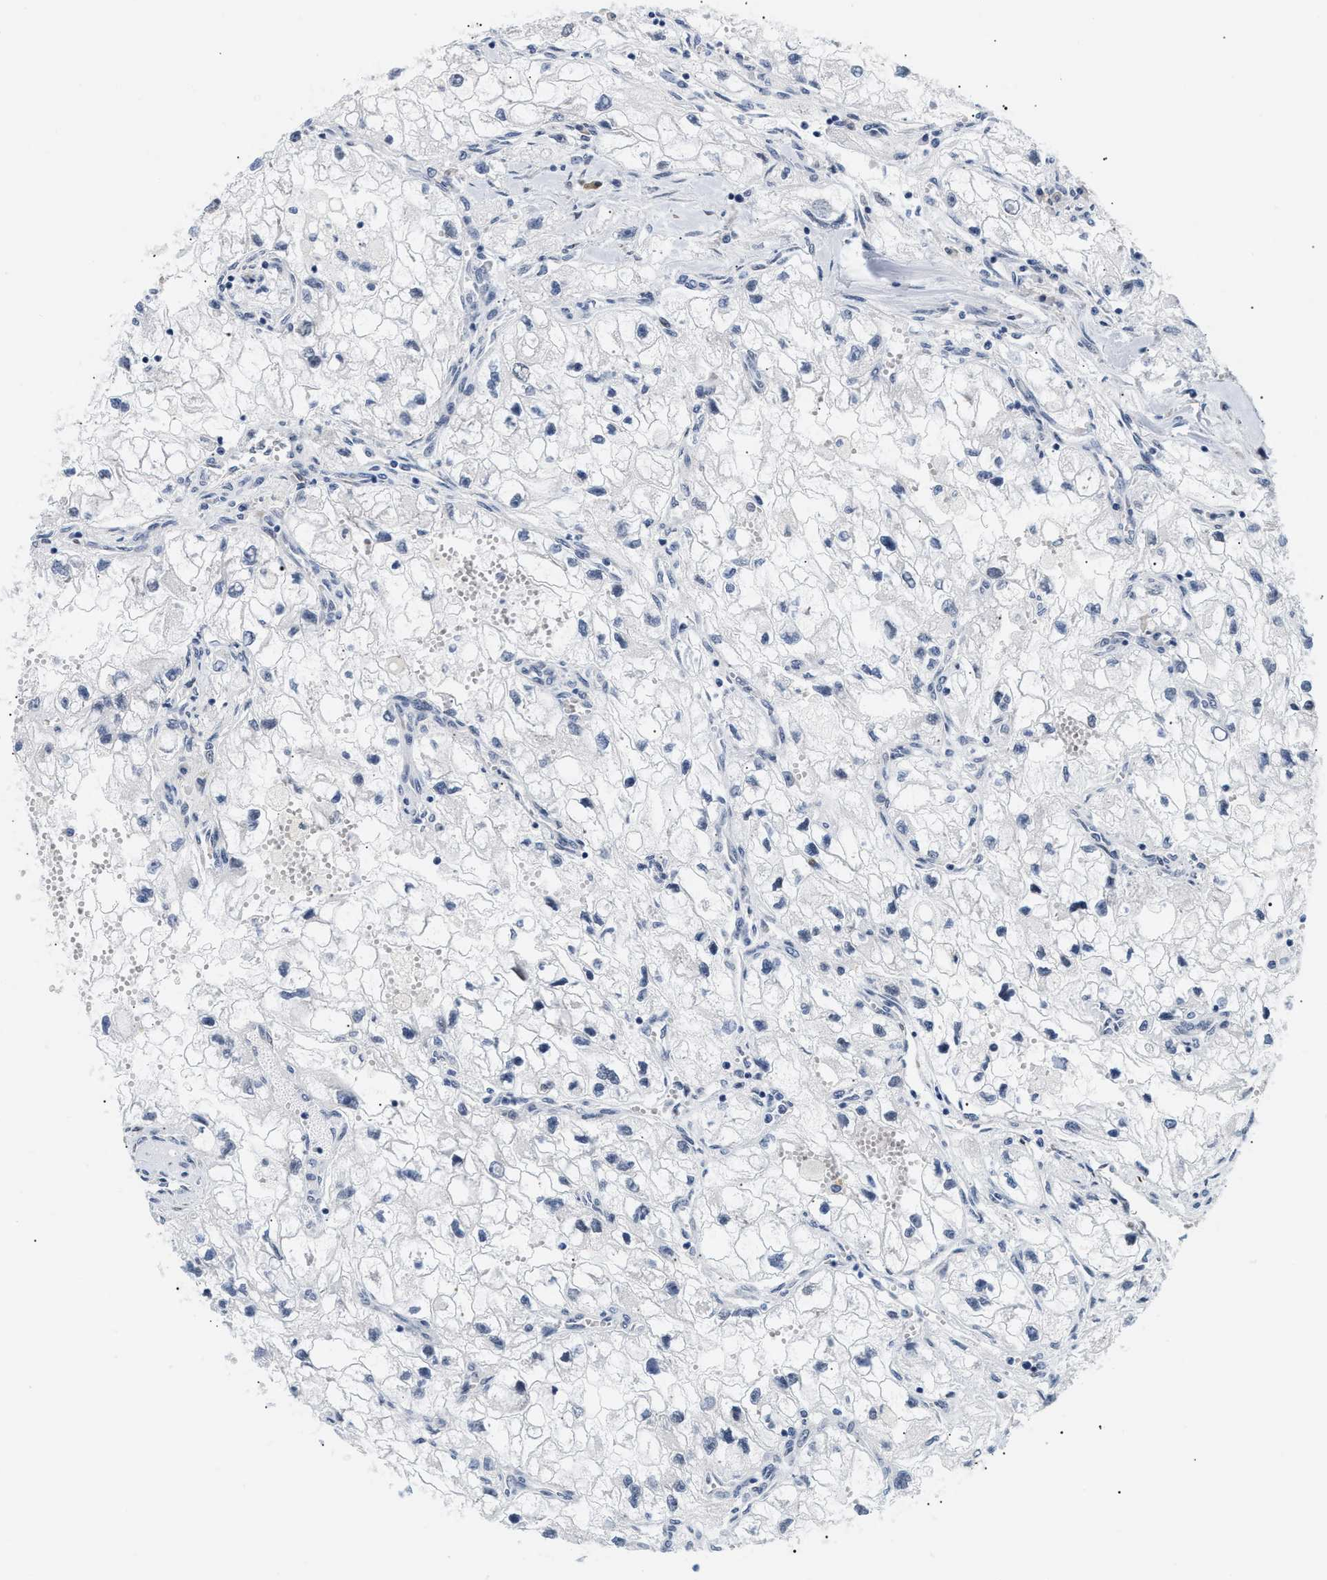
{"staining": {"intensity": "negative", "quantity": "none", "location": "none"}, "tissue": "renal cancer", "cell_type": "Tumor cells", "image_type": "cancer", "snomed": [{"axis": "morphology", "description": "Adenocarcinoma, NOS"}, {"axis": "topography", "description": "Kidney"}], "caption": "Immunohistochemical staining of human renal adenocarcinoma exhibits no significant positivity in tumor cells. (DAB (3,3'-diaminobenzidine) IHC, high magnification).", "gene": "THOC1", "patient": {"sex": "female", "age": 70}}